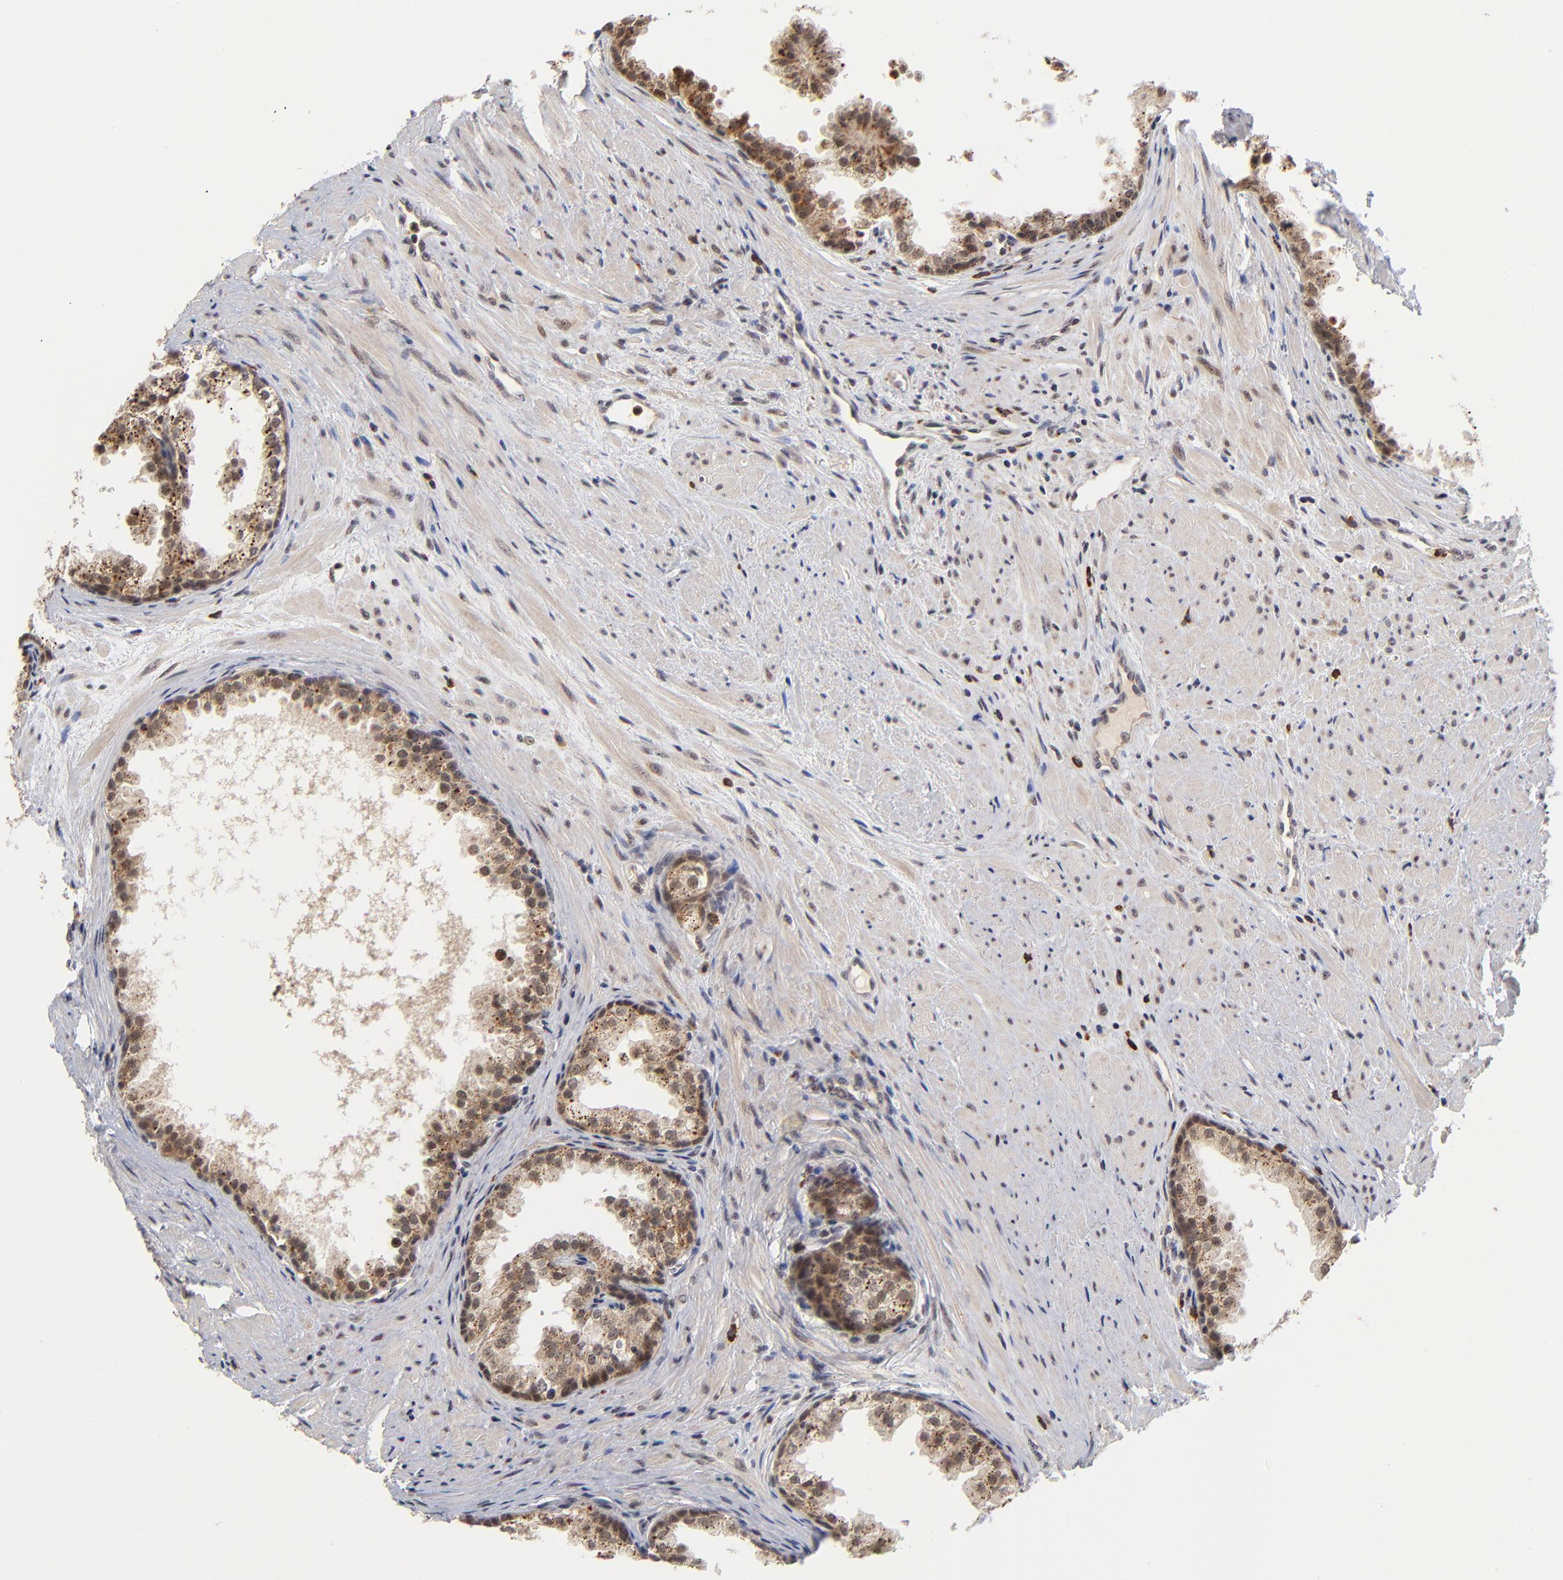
{"staining": {"intensity": "weak", "quantity": ">75%", "location": "cytoplasmic/membranous,nuclear"}, "tissue": "prostate cancer", "cell_type": "Tumor cells", "image_type": "cancer", "snomed": [{"axis": "morphology", "description": "Adenocarcinoma, Medium grade"}, {"axis": "topography", "description": "Prostate"}], "caption": "This histopathology image displays immunohistochemistry (IHC) staining of human adenocarcinoma (medium-grade) (prostate), with low weak cytoplasmic/membranous and nuclear positivity in approximately >75% of tumor cells.", "gene": "ZNF419", "patient": {"sex": "male", "age": 70}}